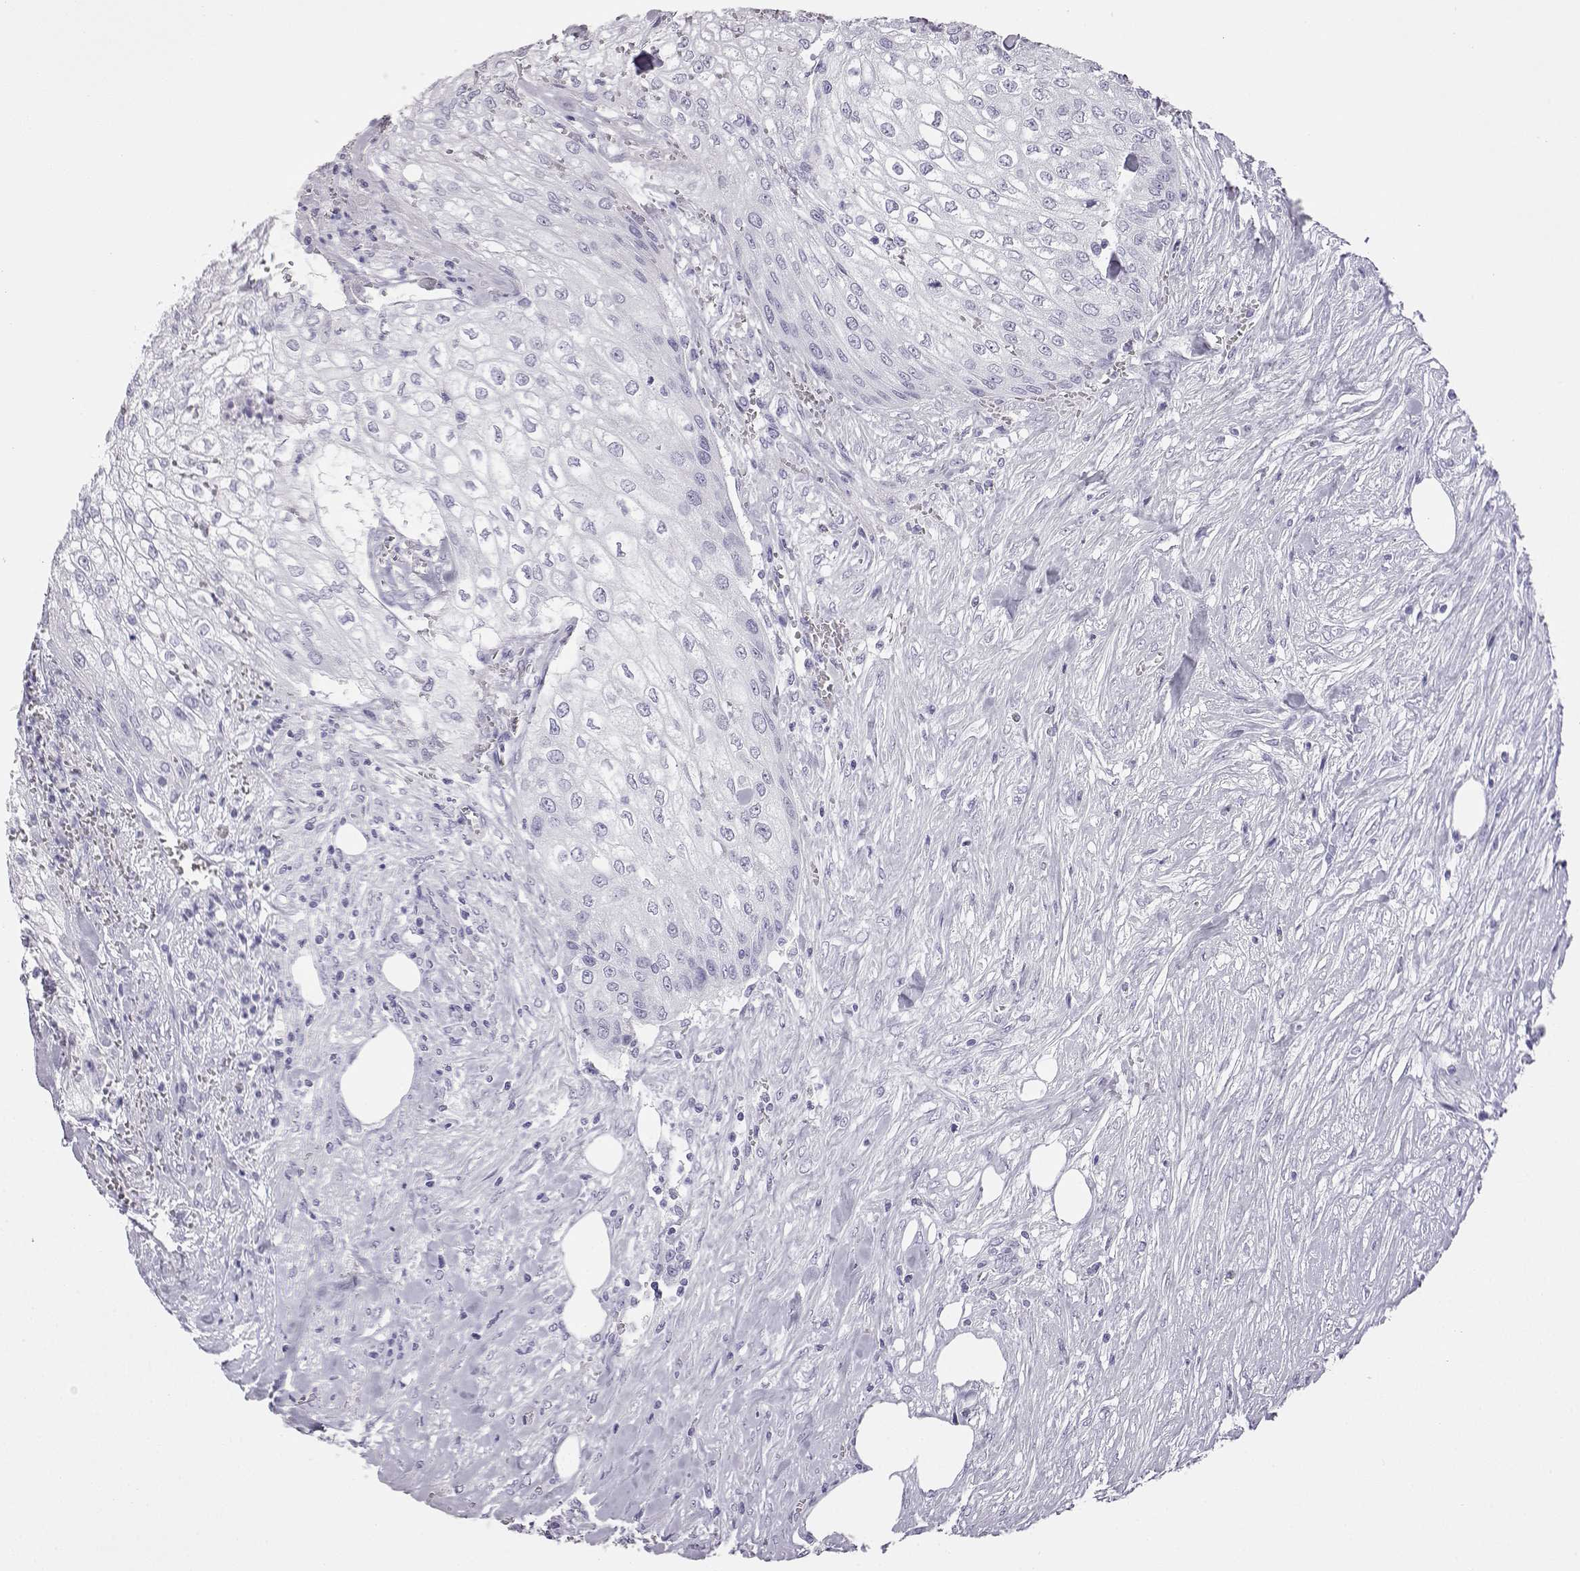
{"staining": {"intensity": "negative", "quantity": "none", "location": "none"}, "tissue": "urothelial cancer", "cell_type": "Tumor cells", "image_type": "cancer", "snomed": [{"axis": "morphology", "description": "Urothelial carcinoma, High grade"}, {"axis": "topography", "description": "Urinary bladder"}], "caption": "A micrograph of human high-grade urothelial carcinoma is negative for staining in tumor cells.", "gene": "VGF", "patient": {"sex": "male", "age": 62}}